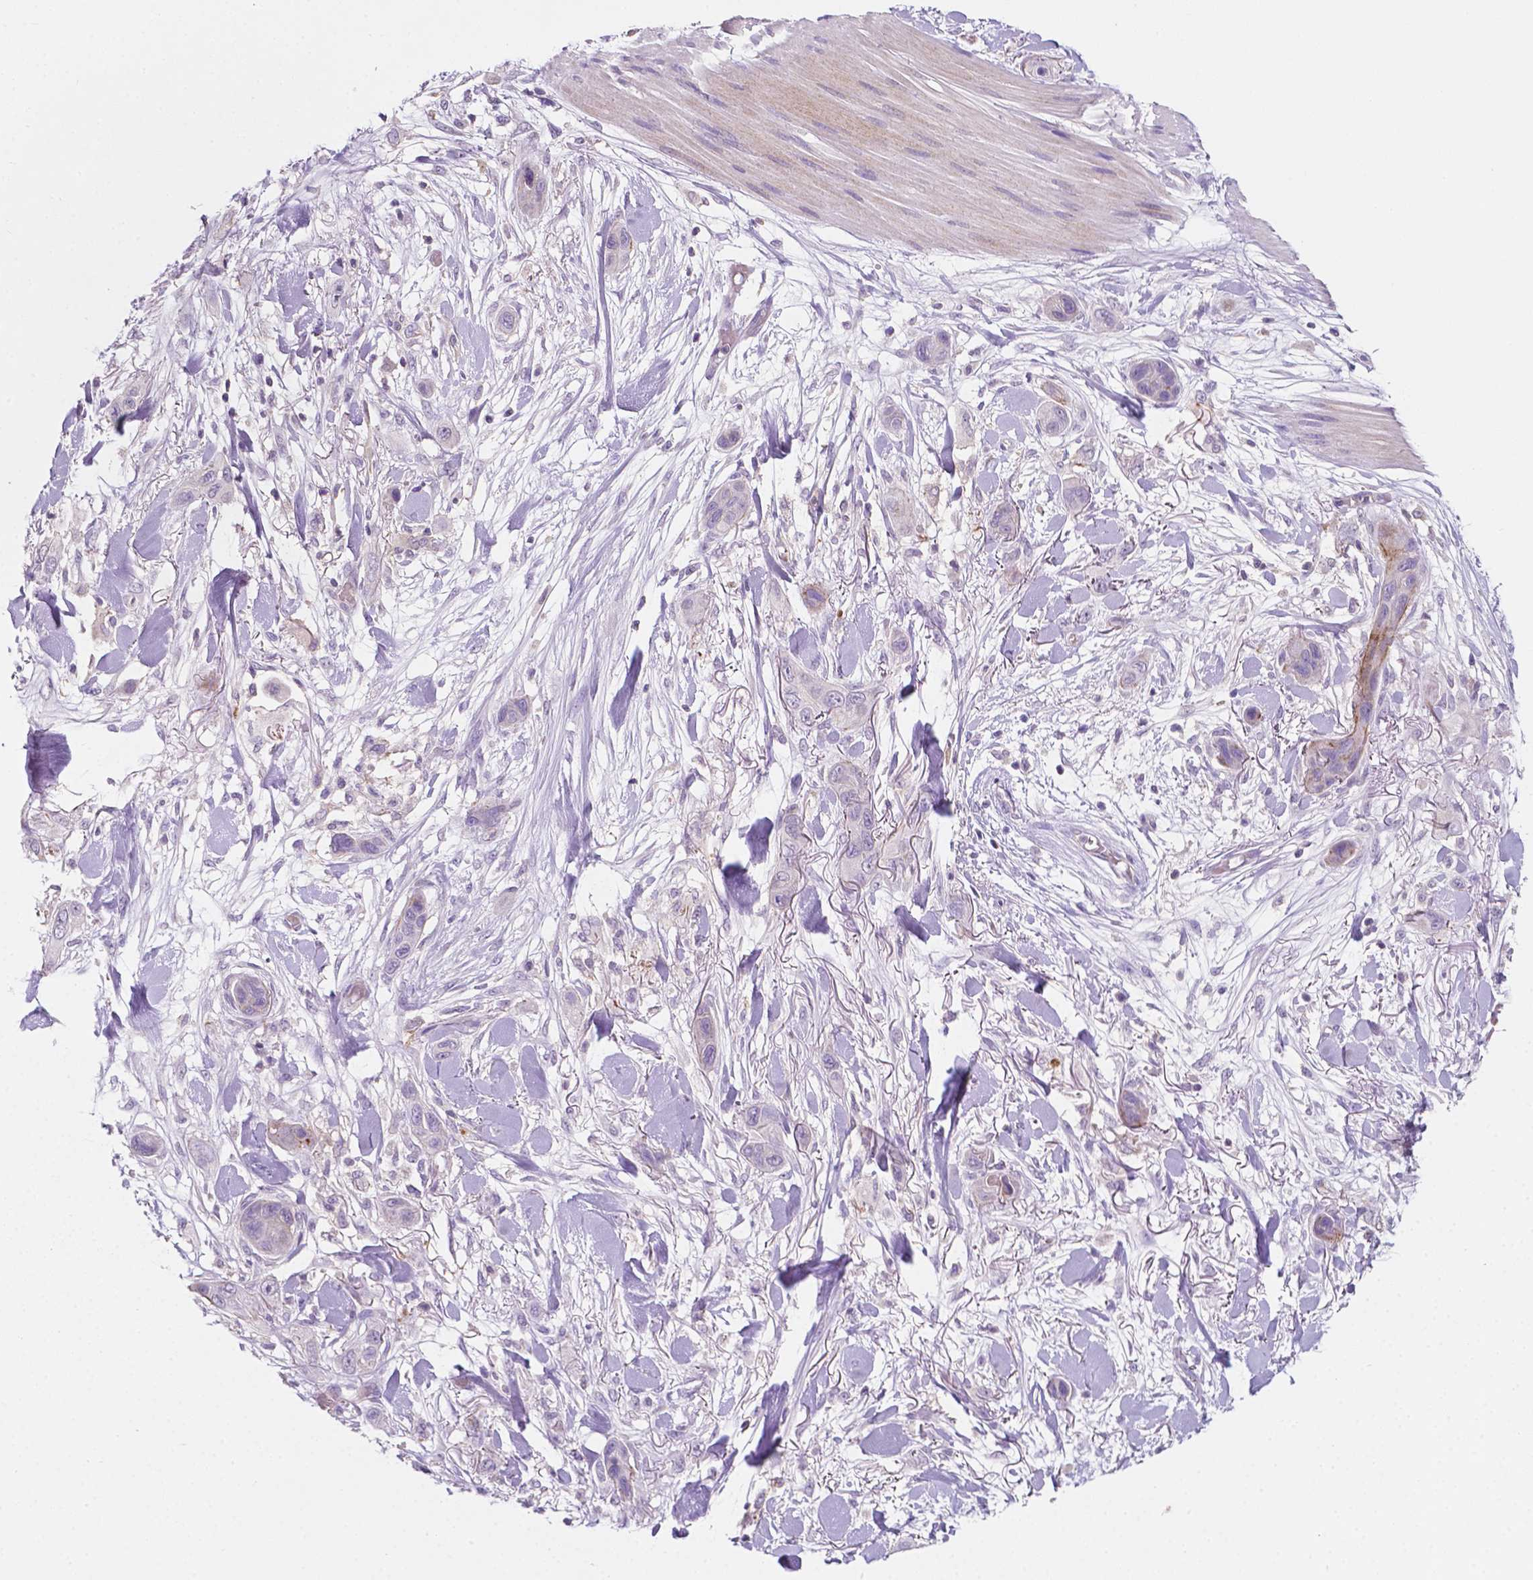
{"staining": {"intensity": "negative", "quantity": "none", "location": "none"}, "tissue": "skin cancer", "cell_type": "Tumor cells", "image_type": "cancer", "snomed": [{"axis": "morphology", "description": "Squamous cell carcinoma, NOS"}, {"axis": "topography", "description": "Skin"}], "caption": "Skin squamous cell carcinoma was stained to show a protein in brown. There is no significant staining in tumor cells. The staining was performed using DAB to visualize the protein expression in brown, while the nuclei were stained in blue with hematoxylin (Magnification: 20x).", "gene": "EGFR", "patient": {"sex": "male", "age": 79}}